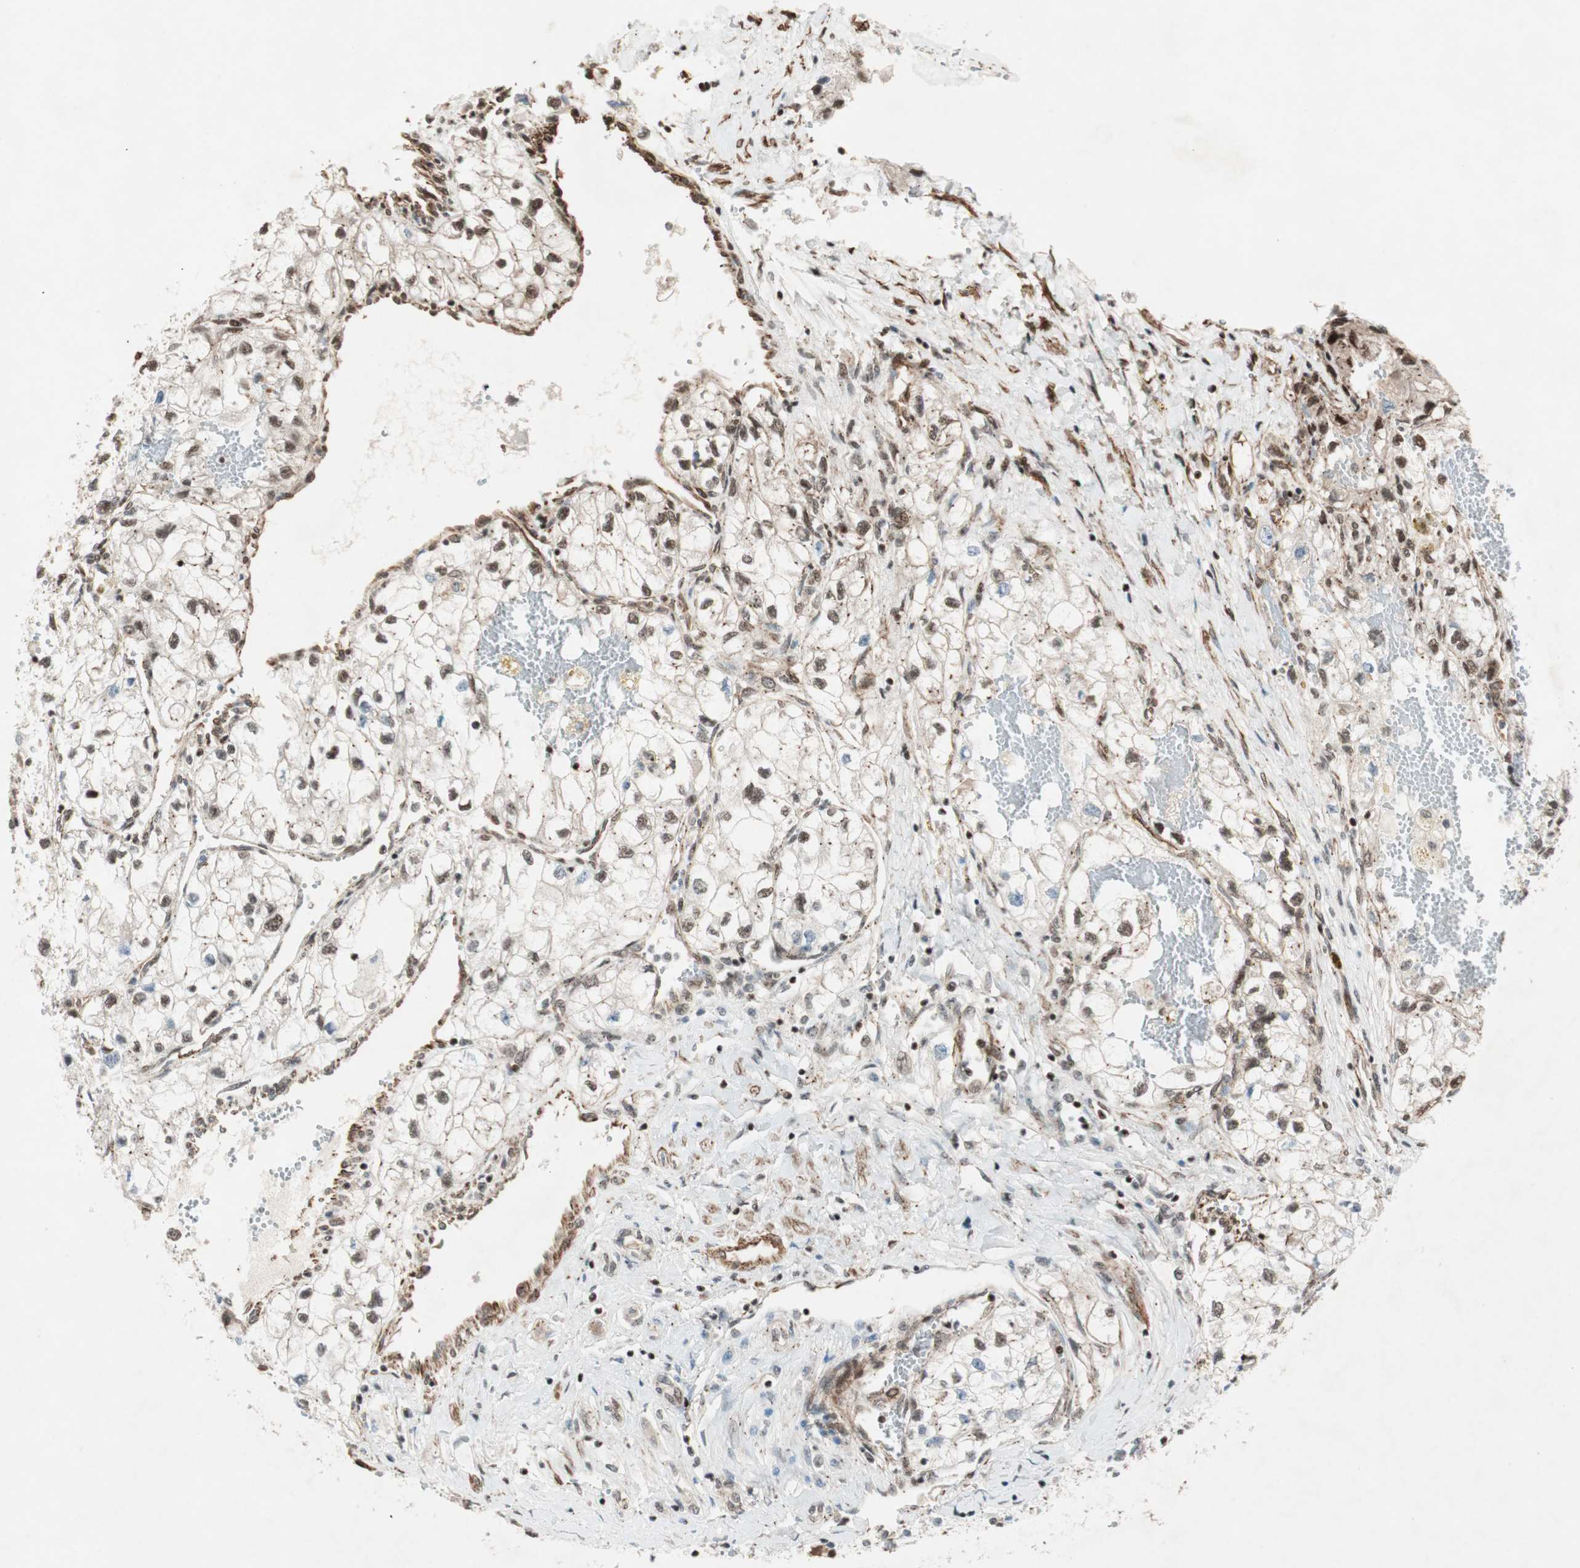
{"staining": {"intensity": "moderate", "quantity": "25%-75%", "location": "nuclear"}, "tissue": "renal cancer", "cell_type": "Tumor cells", "image_type": "cancer", "snomed": [{"axis": "morphology", "description": "Adenocarcinoma, NOS"}, {"axis": "topography", "description": "Kidney"}], "caption": "Protein expression analysis of renal cancer (adenocarcinoma) reveals moderate nuclear positivity in about 25%-75% of tumor cells.", "gene": "CDK19", "patient": {"sex": "female", "age": 70}}